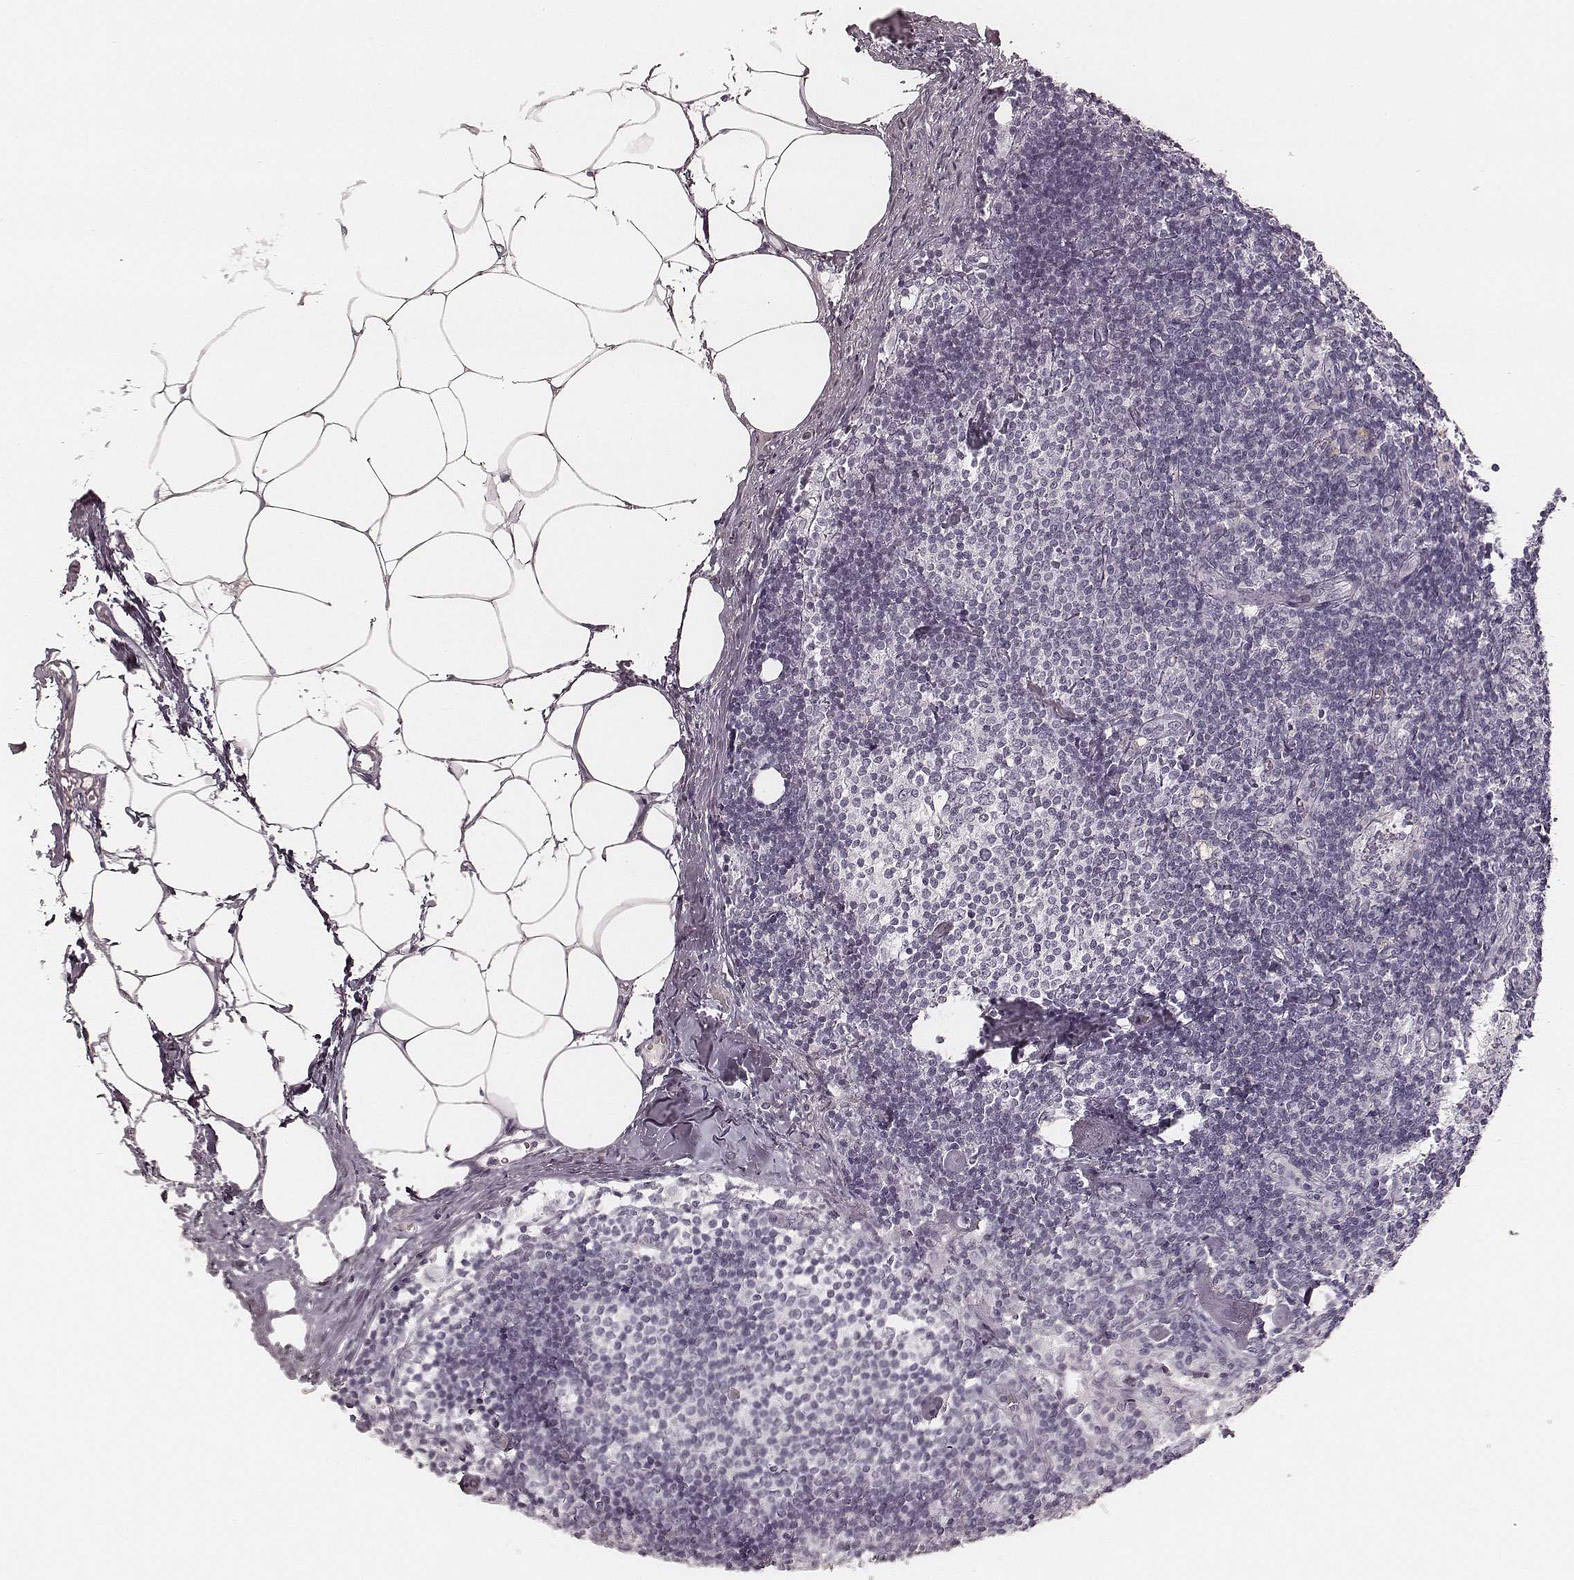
{"staining": {"intensity": "negative", "quantity": "none", "location": "none"}, "tissue": "lymph node", "cell_type": "Germinal center cells", "image_type": "normal", "snomed": [{"axis": "morphology", "description": "Normal tissue, NOS"}, {"axis": "topography", "description": "Lymph node"}], "caption": "Immunohistochemistry (IHC) of normal lymph node demonstrates no staining in germinal center cells.", "gene": "SMIM24", "patient": {"sex": "female", "age": 69}}